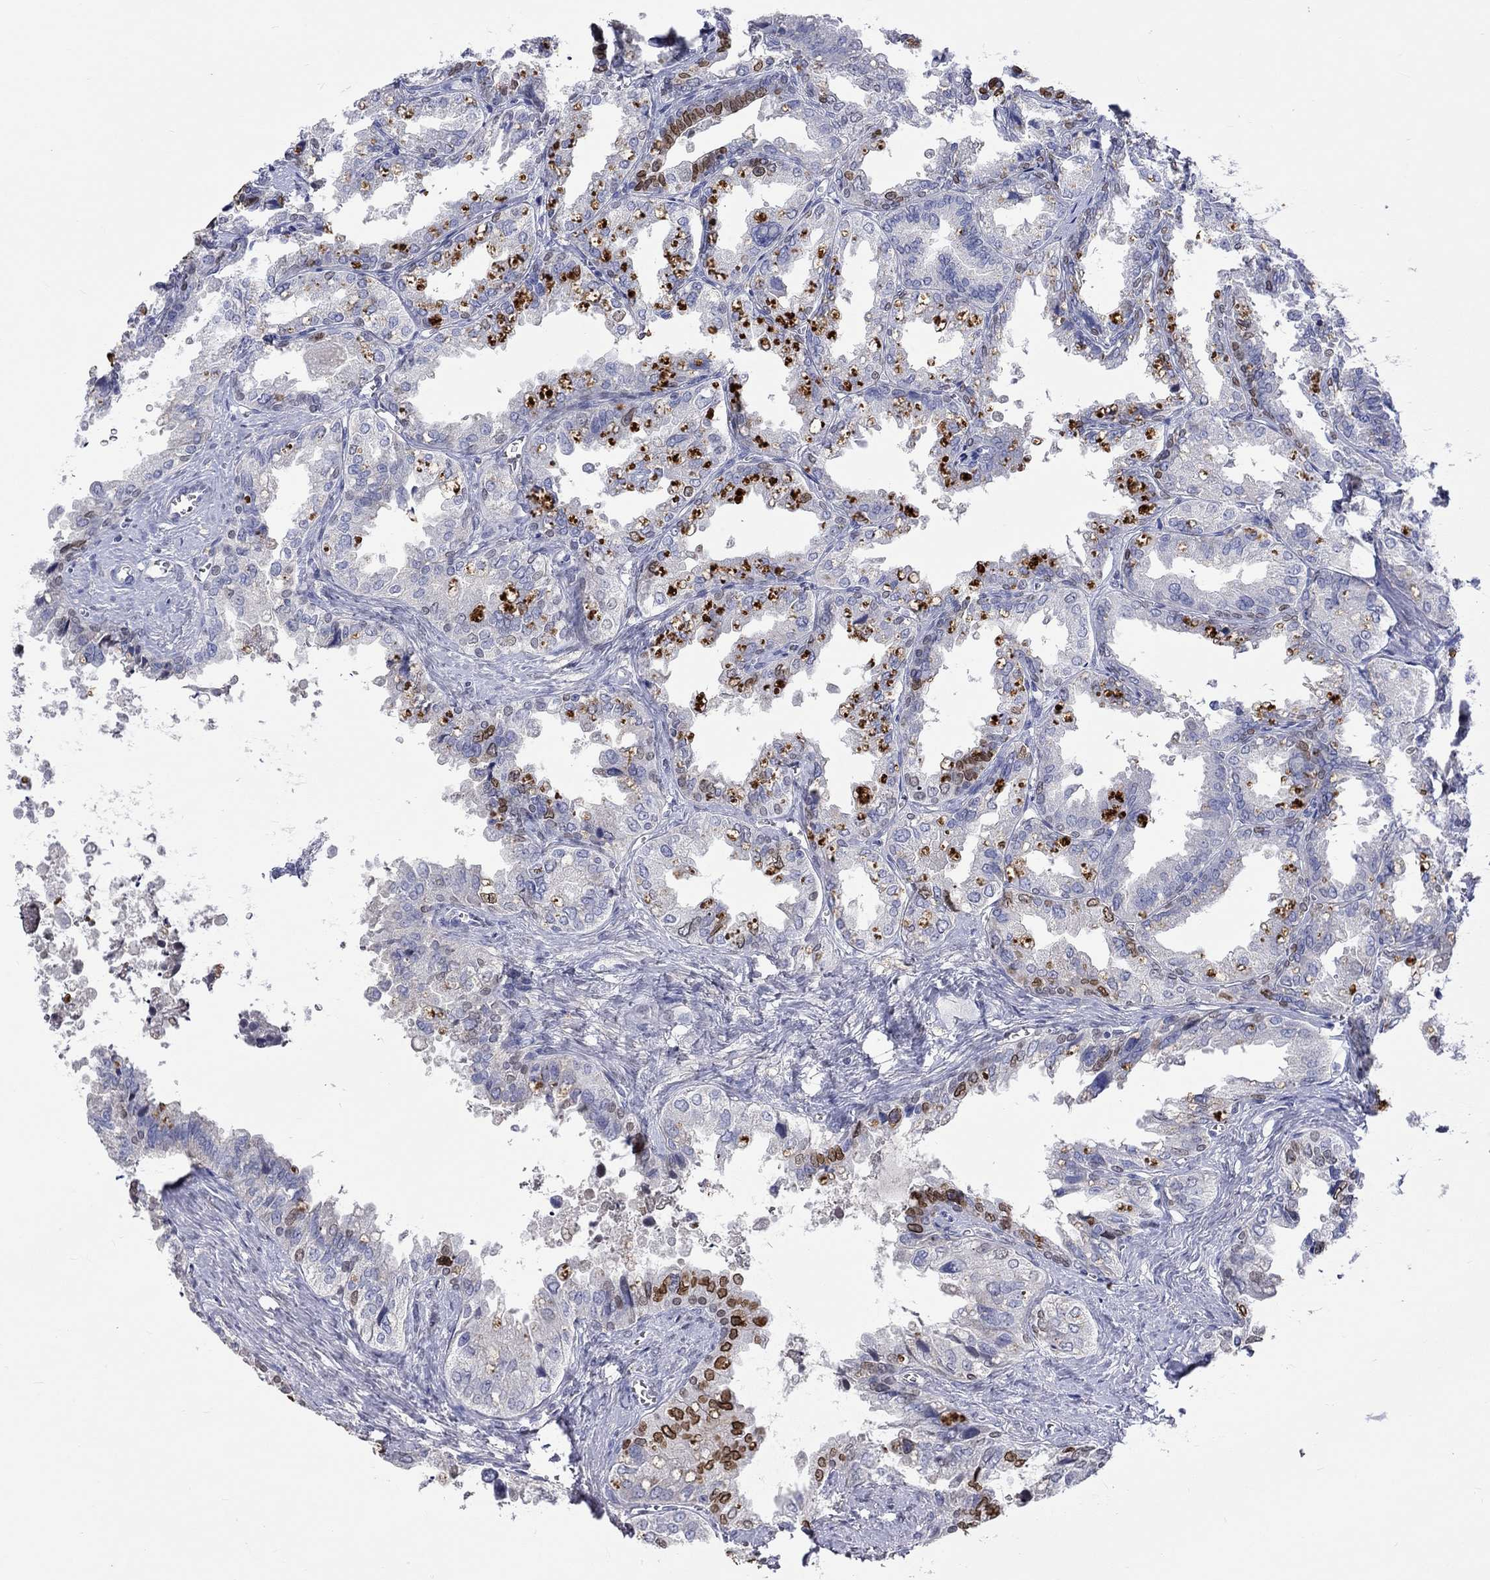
{"staining": {"intensity": "strong", "quantity": "<25%", "location": "cytoplasmic/membranous,nuclear"}, "tissue": "seminal vesicle", "cell_type": "Glandular cells", "image_type": "normal", "snomed": [{"axis": "morphology", "description": "Normal tissue, NOS"}, {"axis": "topography", "description": "Seminal veicle"}], "caption": "An image showing strong cytoplasmic/membranous,nuclear positivity in about <25% of glandular cells in normal seminal vesicle, as visualized by brown immunohistochemical staining.", "gene": "LRFN4", "patient": {"sex": "male", "age": 67}}